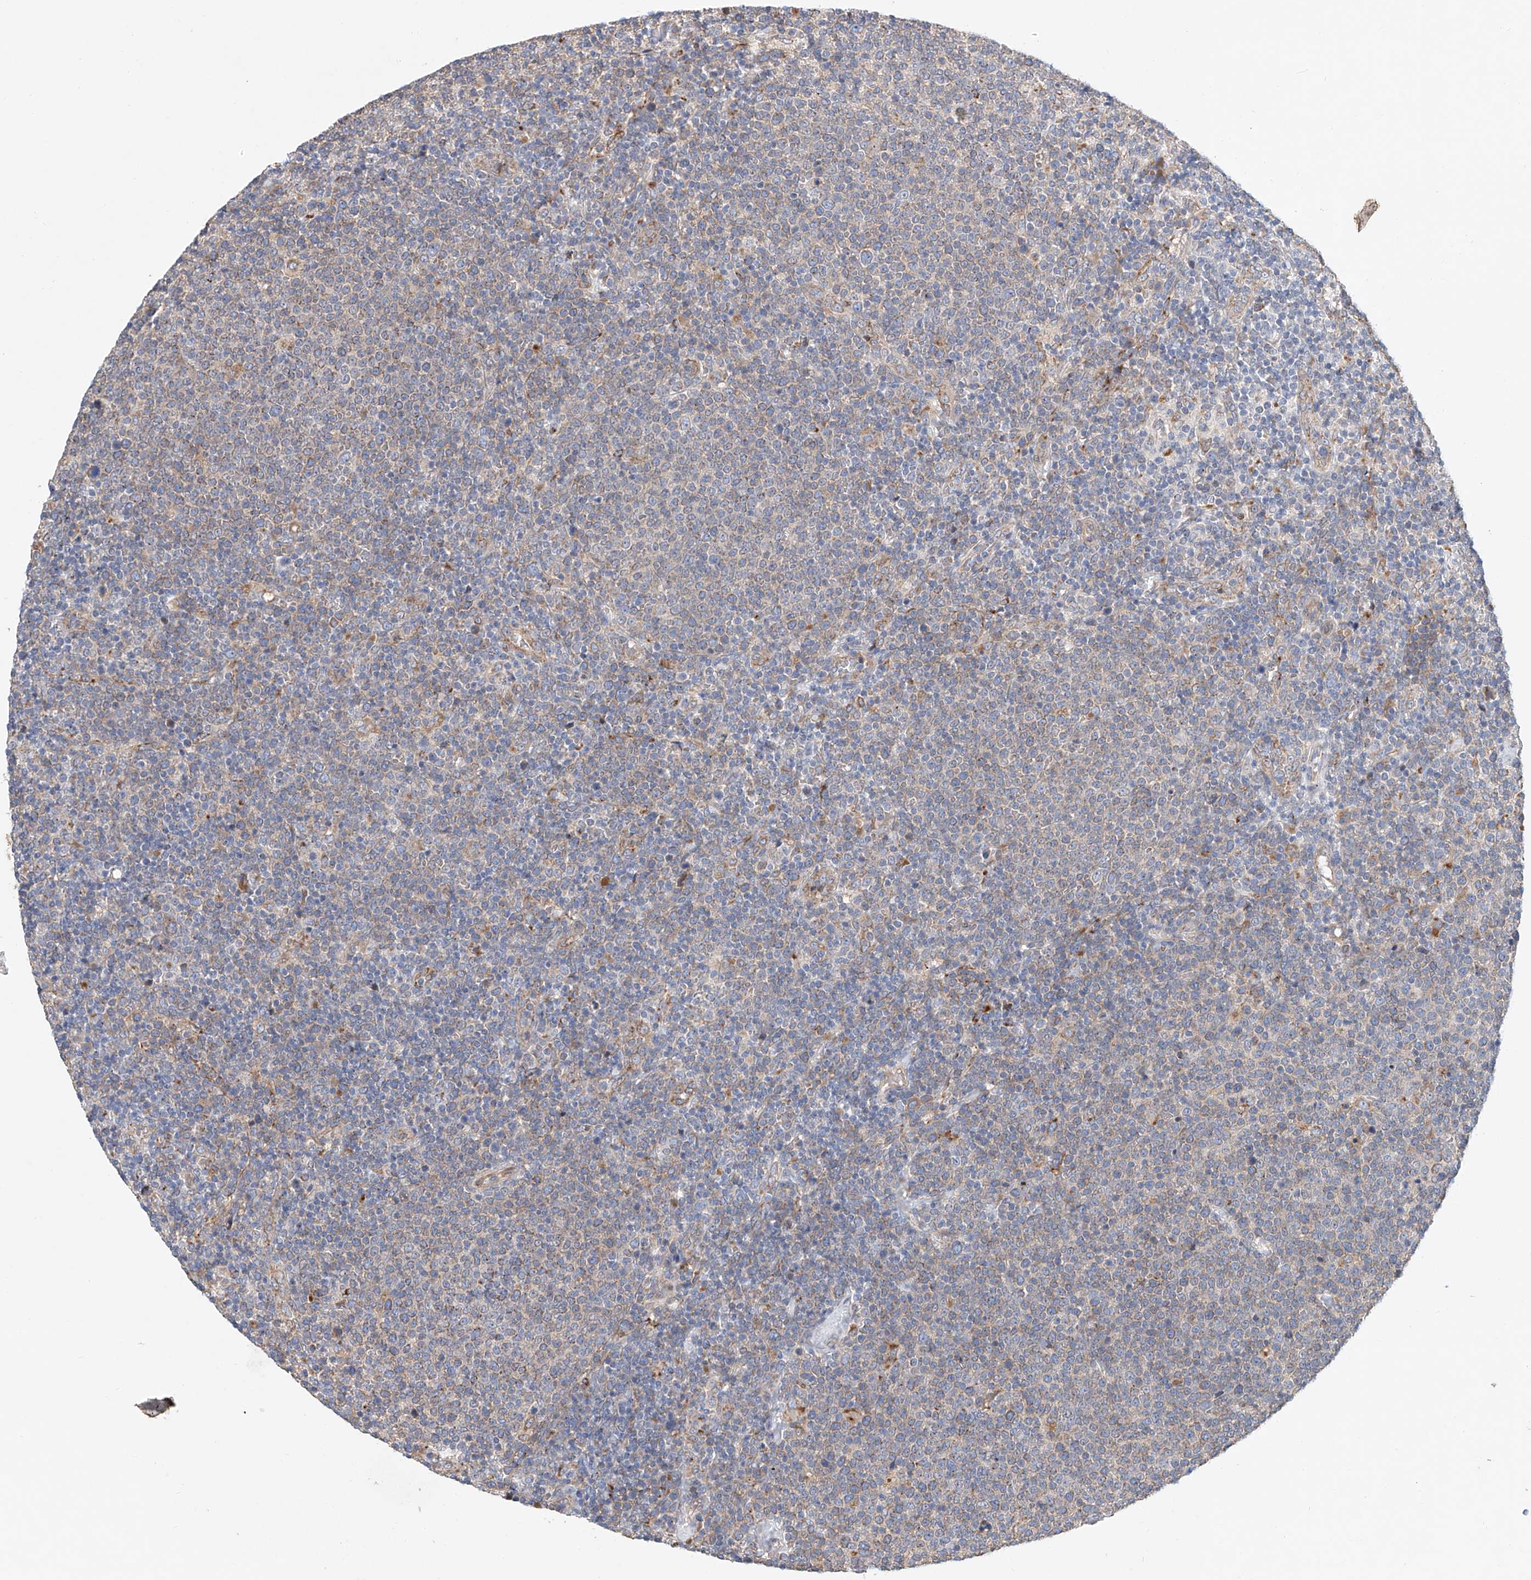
{"staining": {"intensity": "weak", "quantity": "25%-75%", "location": "cytoplasmic/membranous"}, "tissue": "lymphoma", "cell_type": "Tumor cells", "image_type": "cancer", "snomed": [{"axis": "morphology", "description": "Malignant lymphoma, non-Hodgkin's type, High grade"}, {"axis": "topography", "description": "Lymph node"}], "caption": "Tumor cells display weak cytoplasmic/membranous staining in approximately 25%-75% of cells in malignant lymphoma, non-Hodgkin's type (high-grade). (DAB IHC, brown staining for protein, blue staining for nuclei).", "gene": "HGSNAT", "patient": {"sex": "male", "age": 61}}